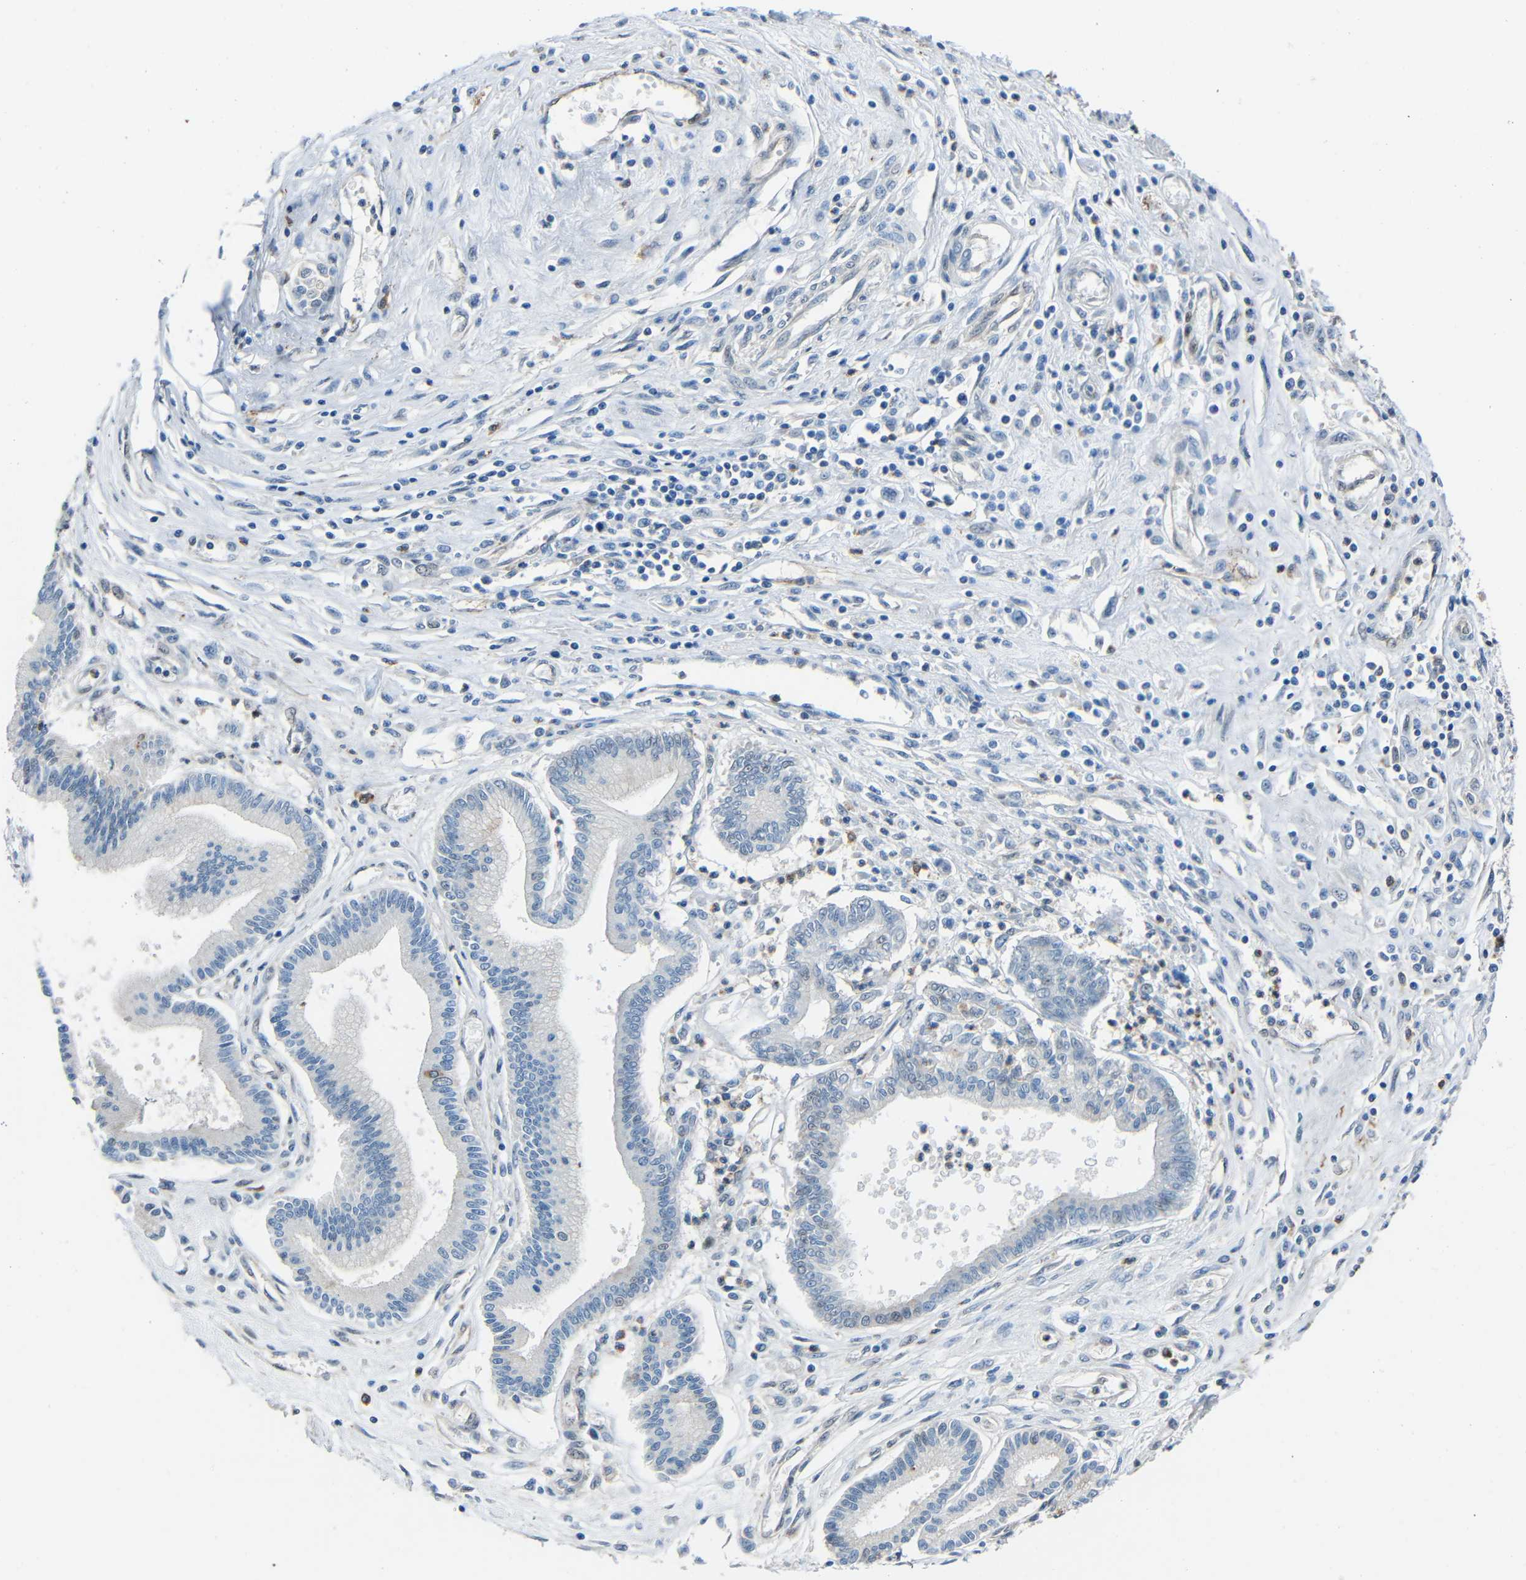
{"staining": {"intensity": "negative", "quantity": "none", "location": "none"}, "tissue": "pancreatic cancer", "cell_type": "Tumor cells", "image_type": "cancer", "snomed": [{"axis": "morphology", "description": "Adenocarcinoma, NOS"}, {"axis": "topography", "description": "Pancreas"}], "caption": "High magnification brightfield microscopy of pancreatic adenocarcinoma stained with DAB (brown) and counterstained with hematoxylin (blue): tumor cells show no significant positivity.", "gene": "DNAJC5", "patient": {"sex": "male", "age": 56}}